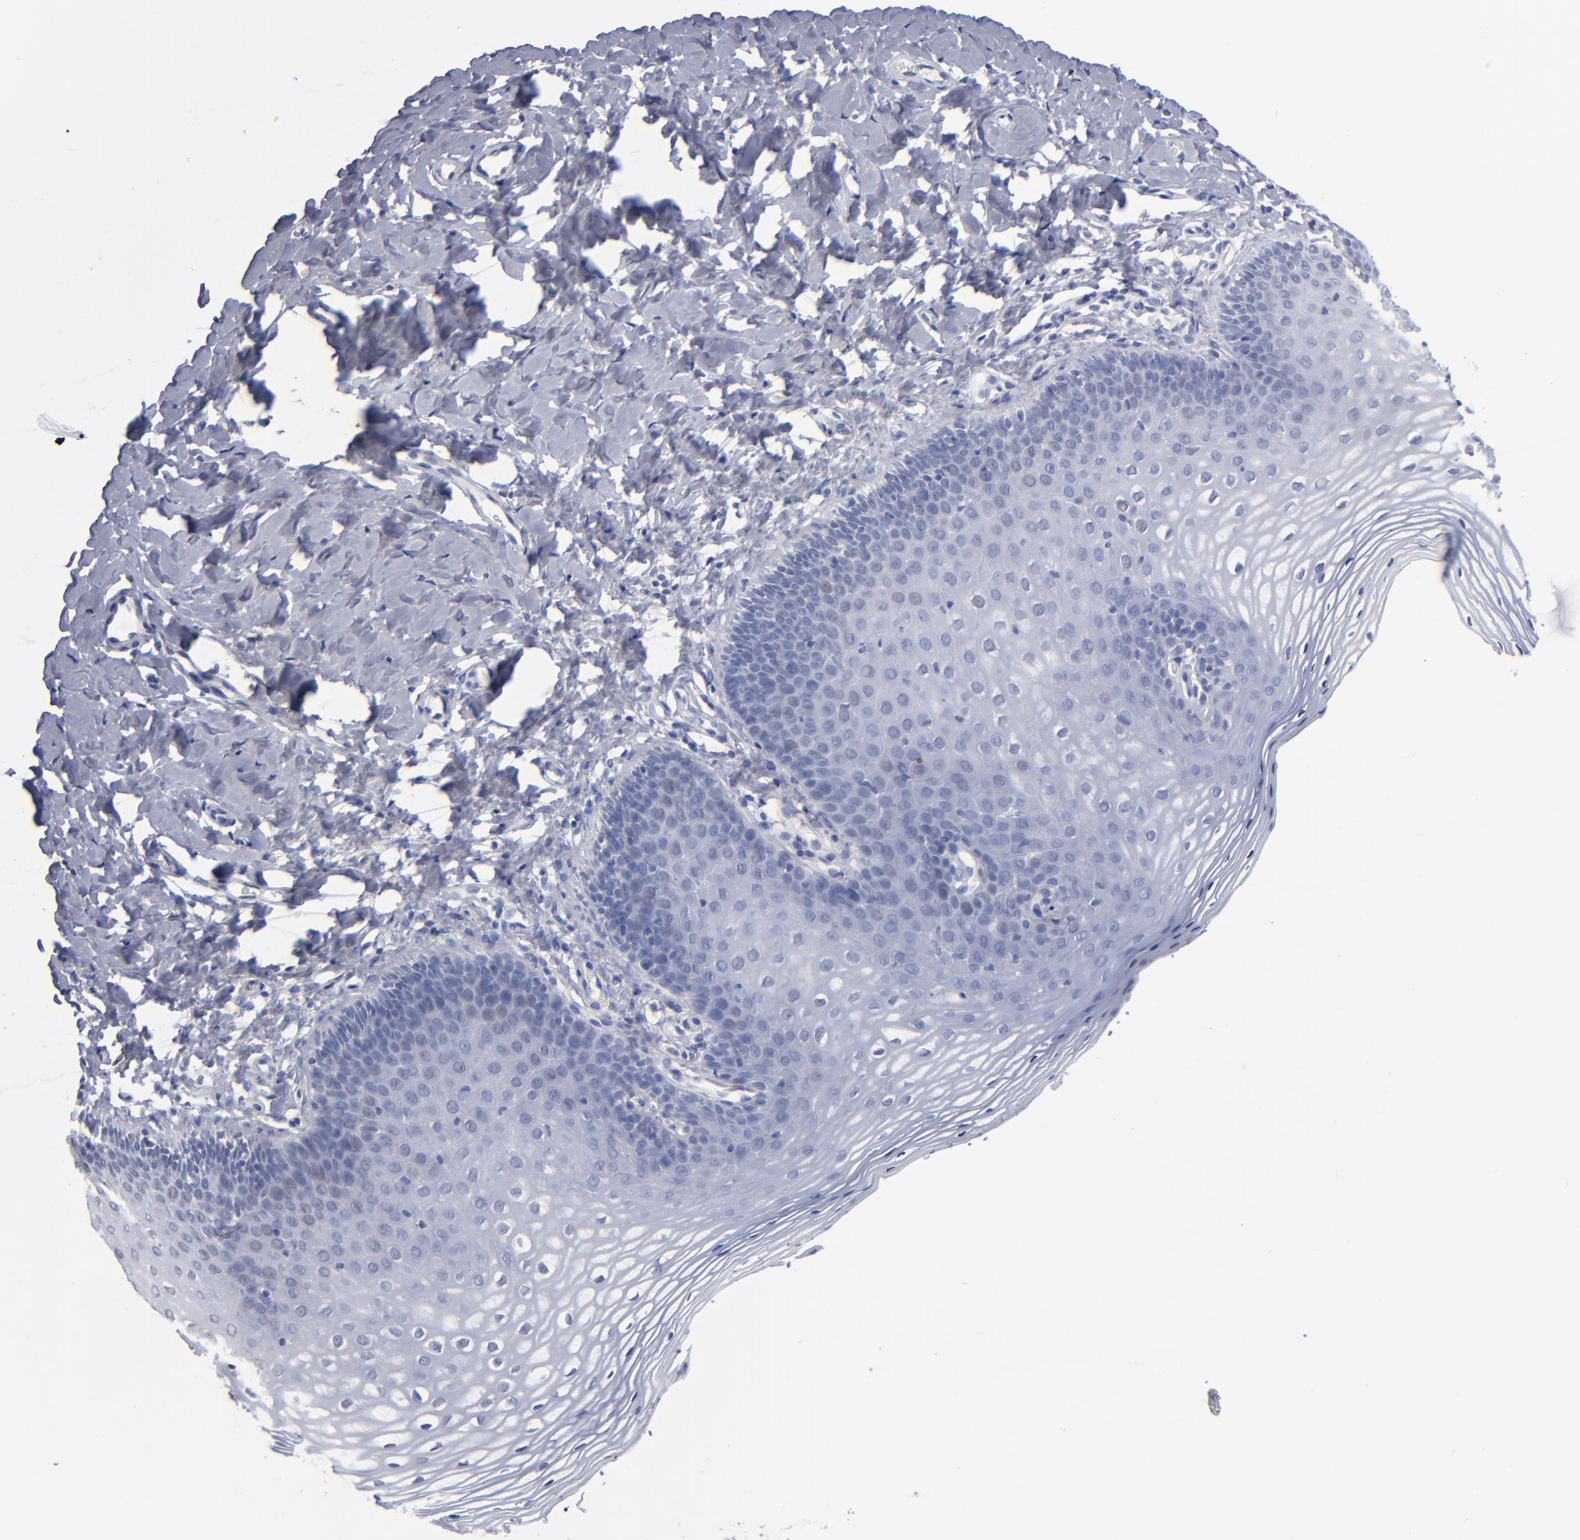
{"staining": {"intensity": "negative", "quantity": "none", "location": "none"}, "tissue": "vagina", "cell_type": "Squamous epithelial cells", "image_type": "normal", "snomed": [{"axis": "morphology", "description": "Normal tissue, NOS"}, {"axis": "topography", "description": "Vagina"}], "caption": "The micrograph exhibits no significant staining in squamous epithelial cells of vagina.", "gene": "RPH3A", "patient": {"sex": "female", "age": 55}}